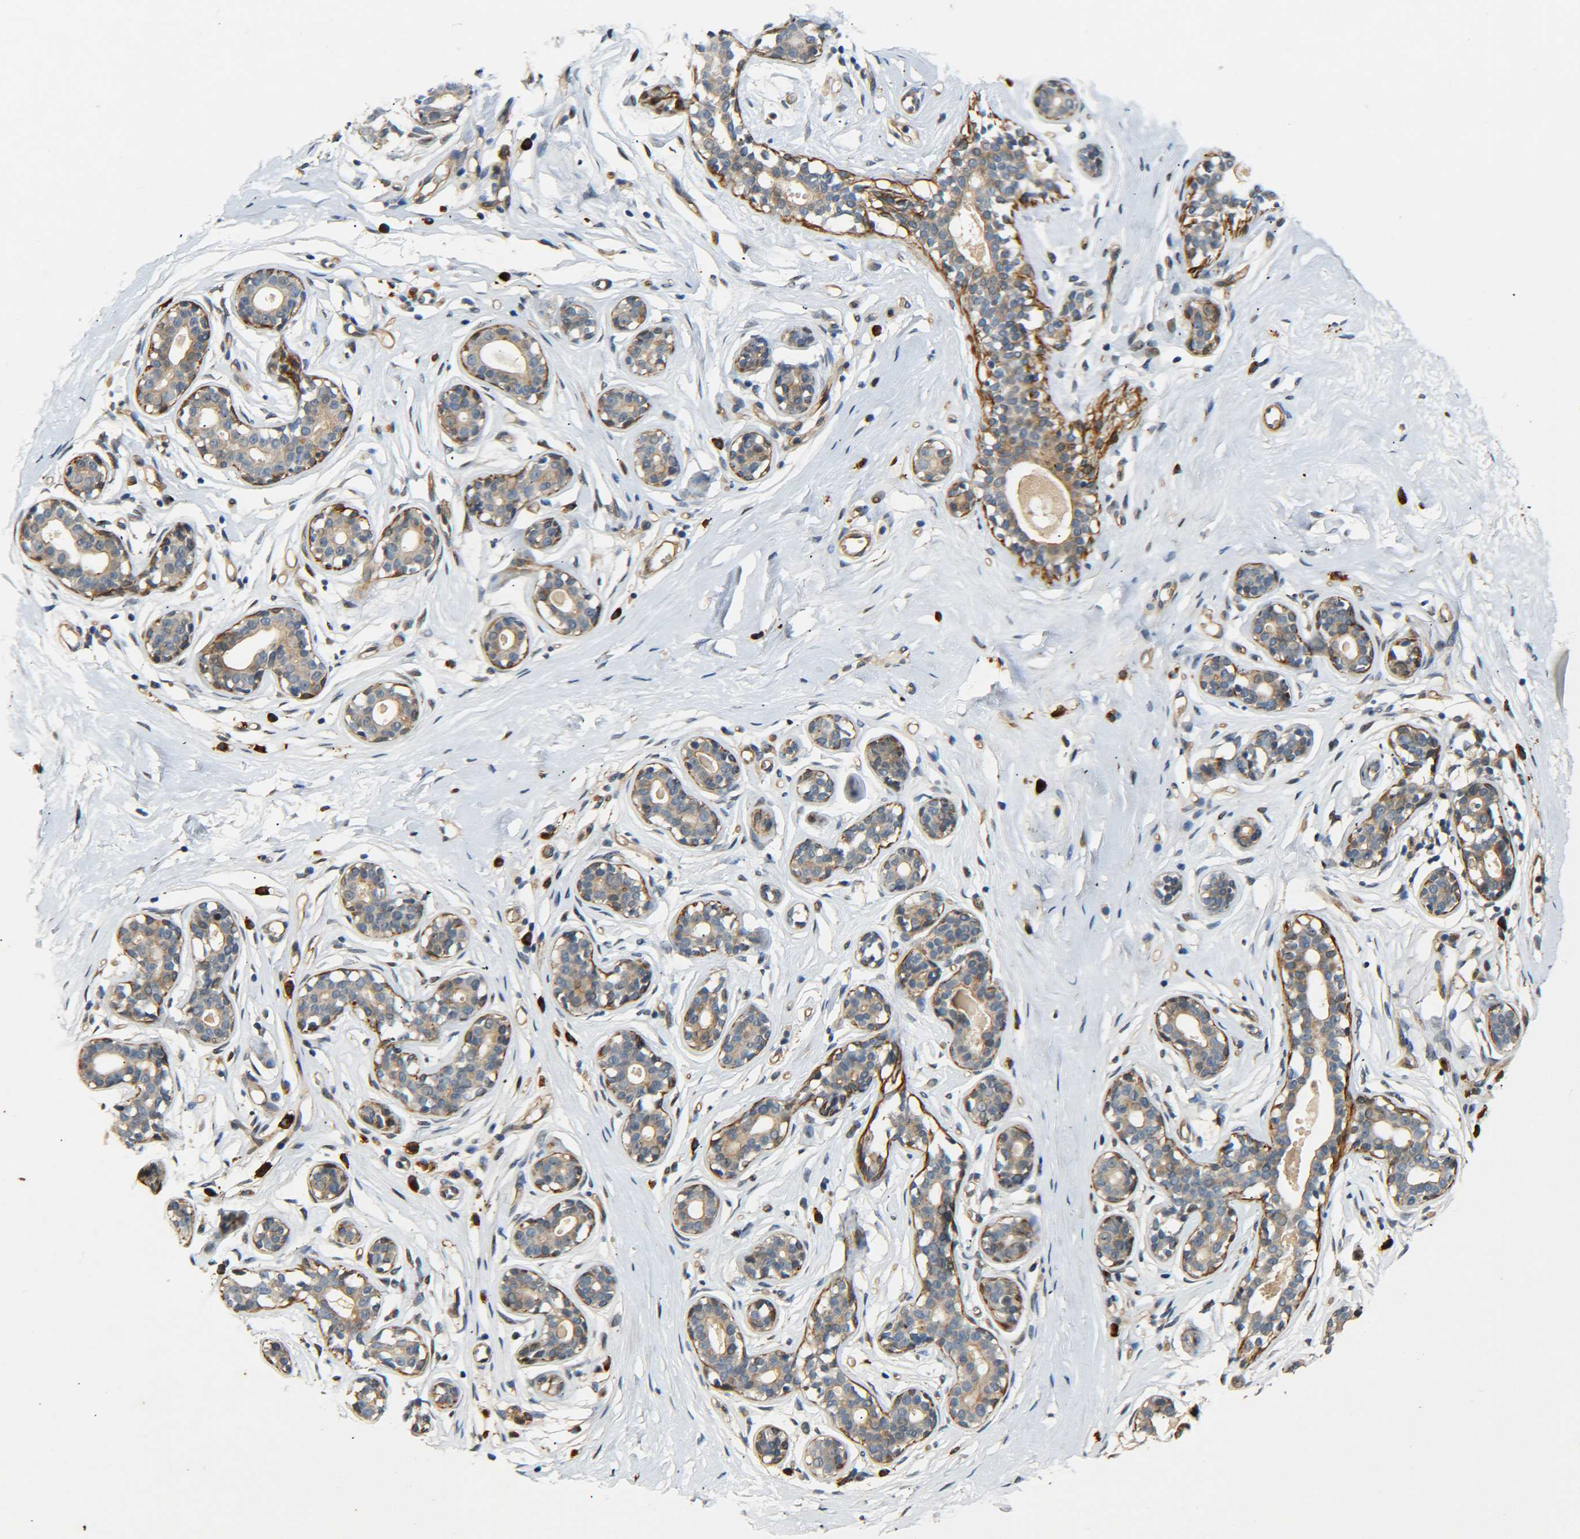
{"staining": {"intensity": "negative", "quantity": "none", "location": "none"}, "tissue": "breast", "cell_type": "Adipocytes", "image_type": "normal", "snomed": [{"axis": "morphology", "description": "Normal tissue, NOS"}, {"axis": "topography", "description": "Breast"}], "caption": "Immunohistochemistry (IHC) of unremarkable human breast shows no staining in adipocytes. Nuclei are stained in blue.", "gene": "MEIS1", "patient": {"sex": "female", "age": 23}}